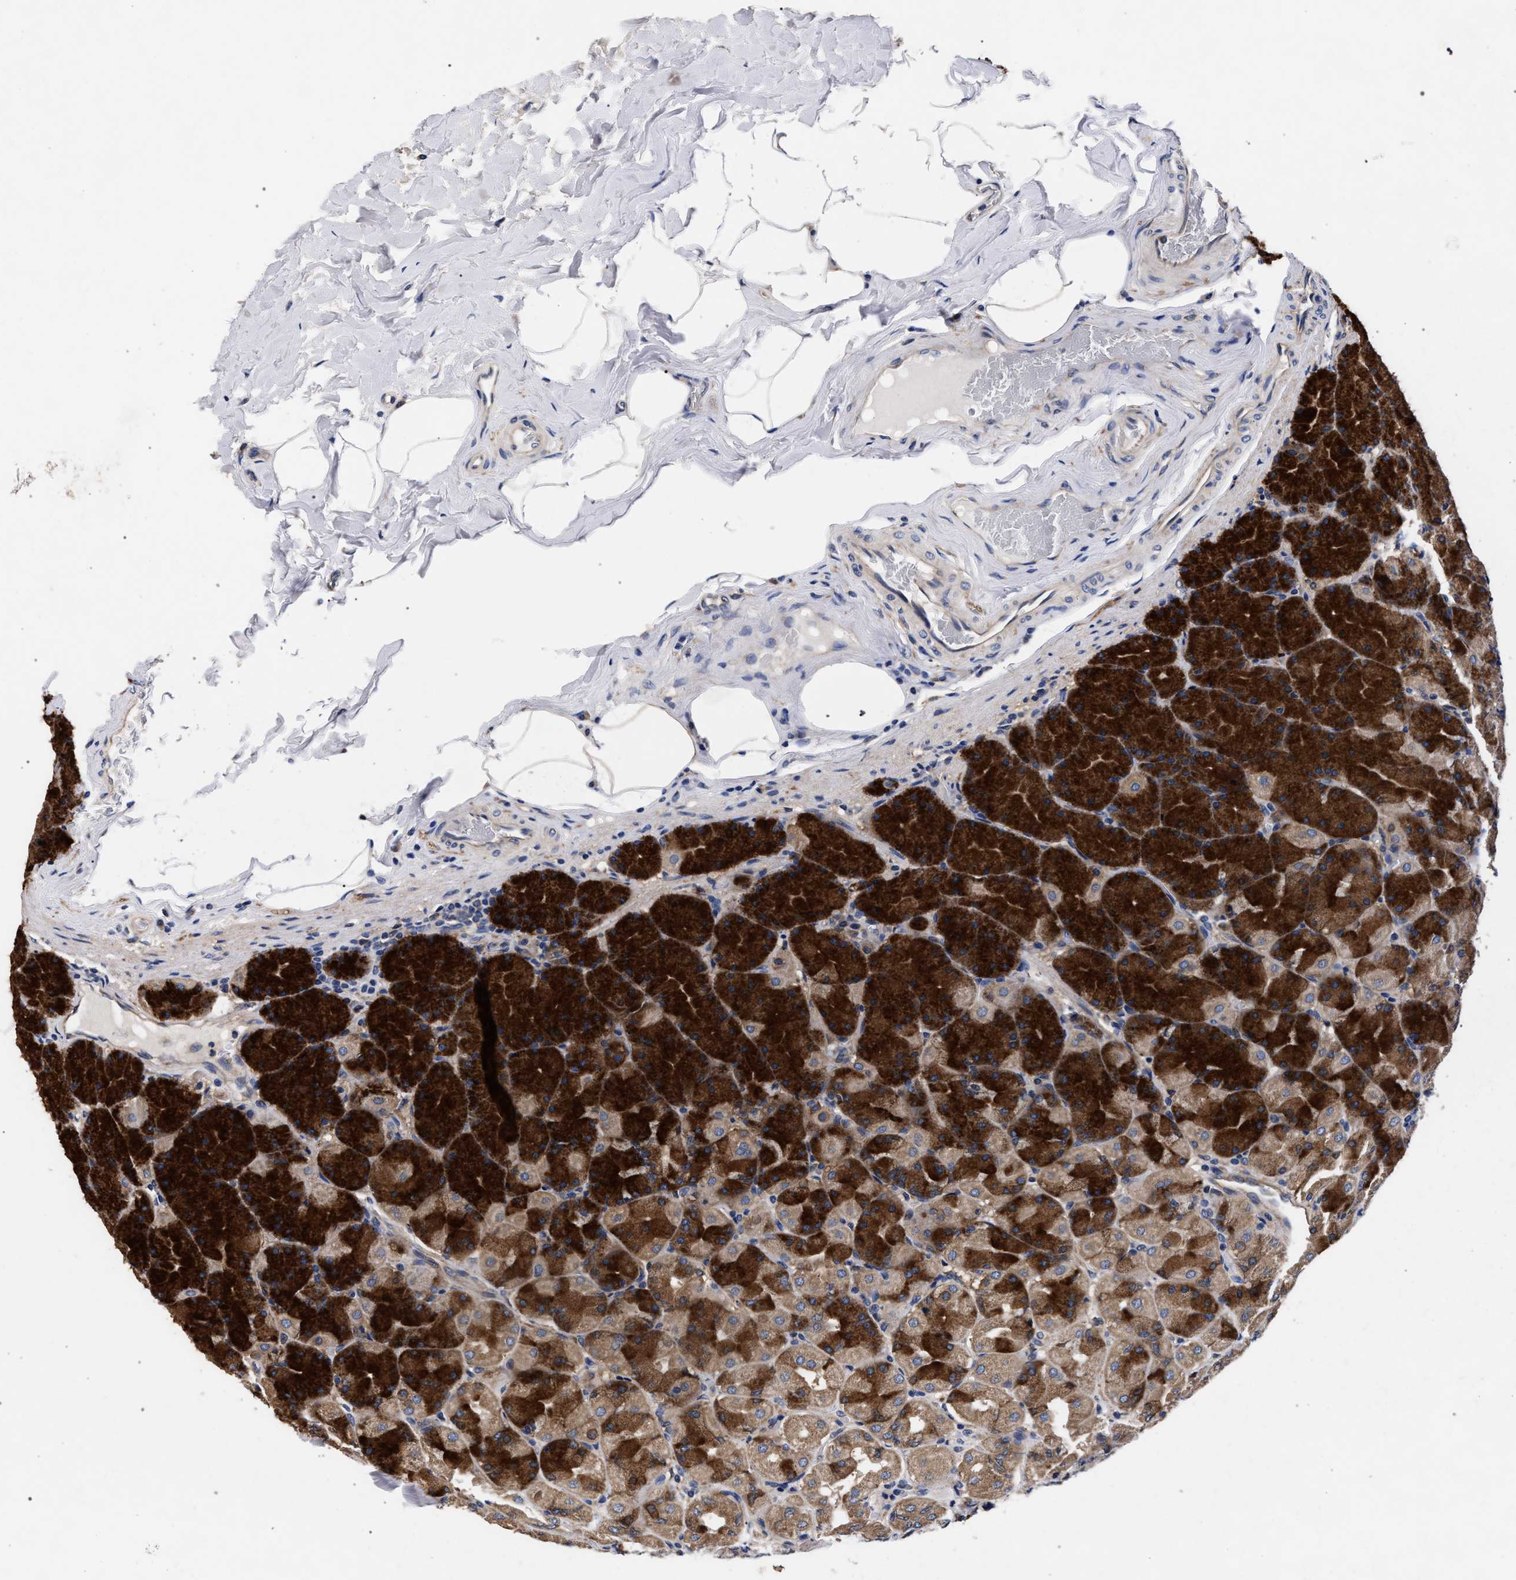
{"staining": {"intensity": "strong", "quantity": "25%-75%", "location": "cytoplasmic/membranous"}, "tissue": "stomach", "cell_type": "Glandular cells", "image_type": "normal", "snomed": [{"axis": "morphology", "description": "Normal tissue, NOS"}, {"axis": "topography", "description": "Stomach, upper"}], "caption": "Stomach stained for a protein demonstrates strong cytoplasmic/membranous positivity in glandular cells. The protein is stained brown, and the nuclei are stained in blue (DAB IHC with brightfield microscopy, high magnification).", "gene": "CFAP95", "patient": {"sex": "female", "age": 56}}